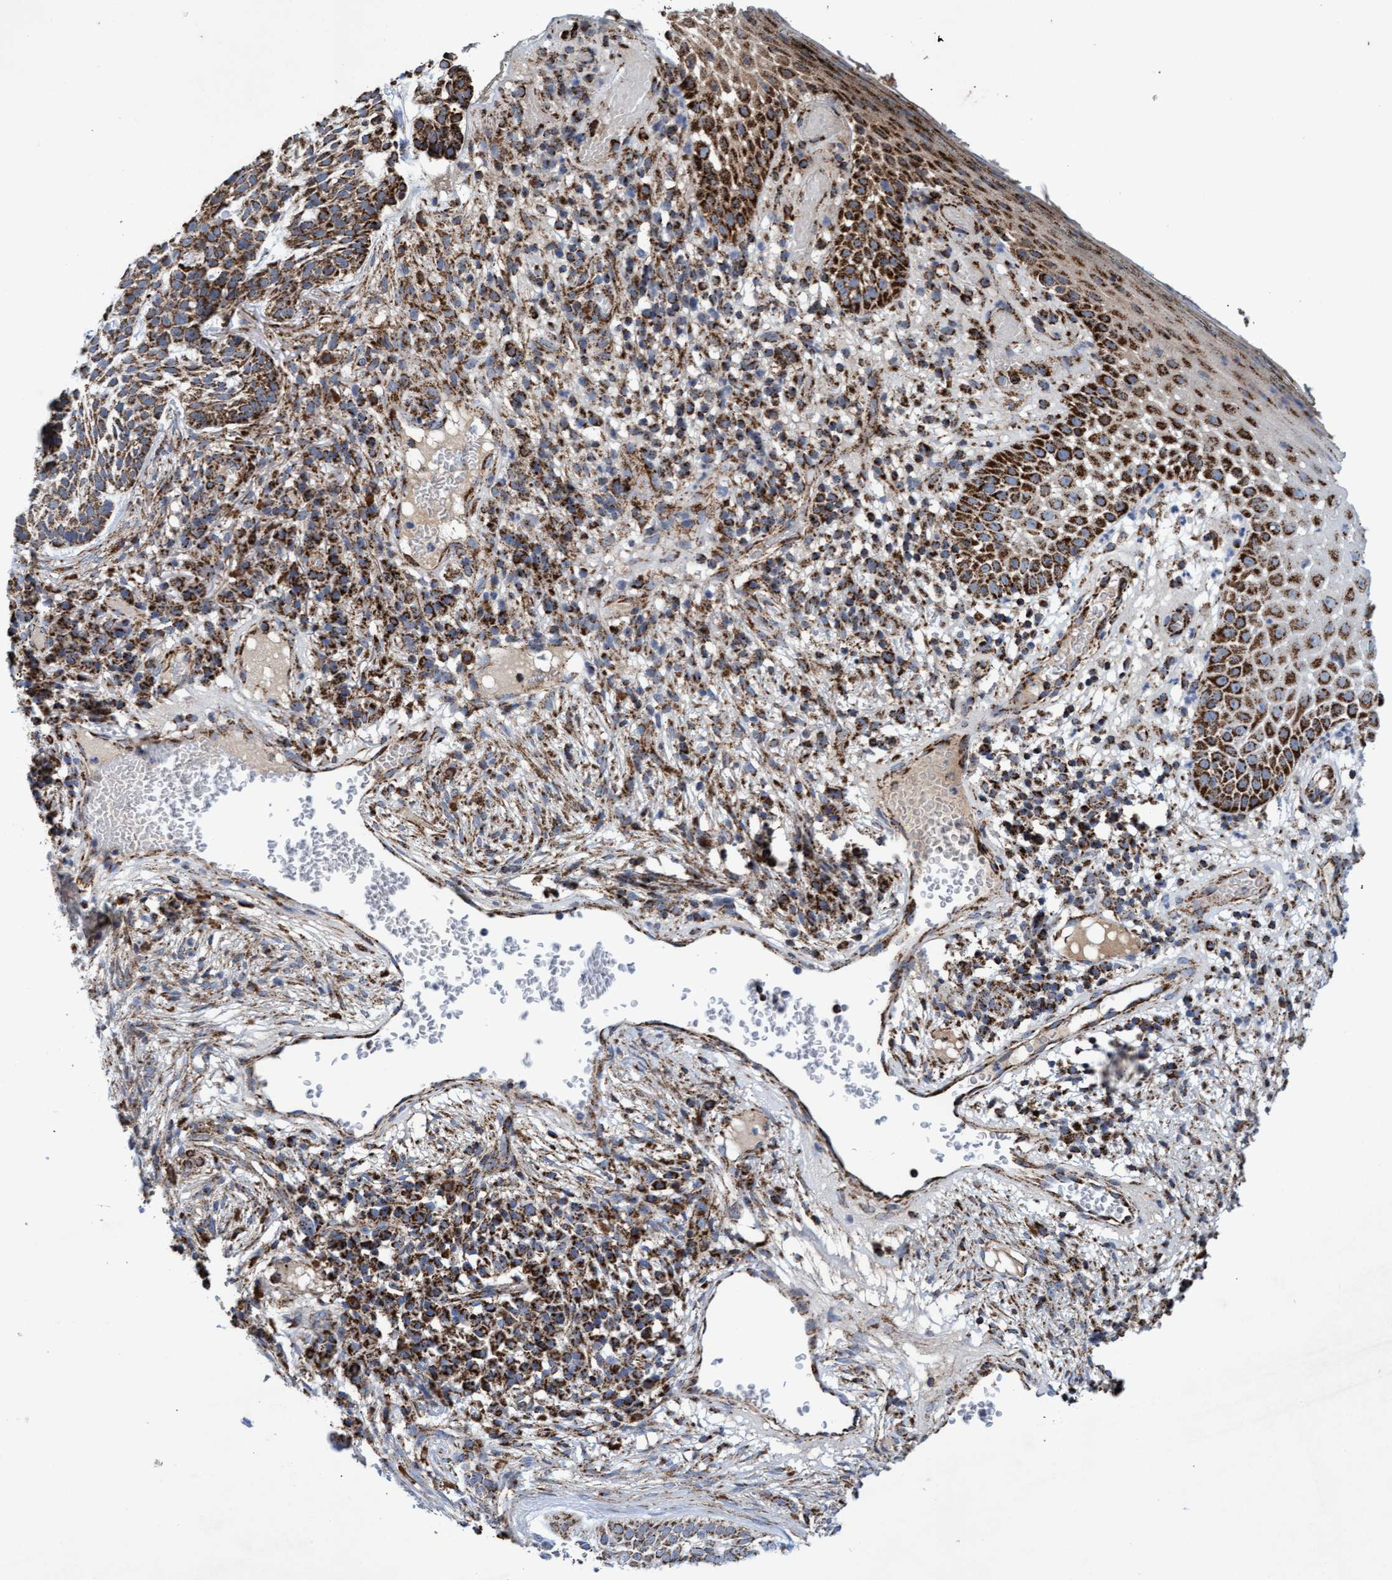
{"staining": {"intensity": "moderate", "quantity": ">75%", "location": "cytoplasmic/membranous"}, "tissue": "skin cancer", "cell_type": "Tumor cells", "image_type": "cancer", "snomed": [{"axis": "morphology", "description": "Basal cell carcinoma"}, {"axis": "topography", "description": "Skin"}], "caption": "Tumor cells demonstrate moderate cytoplasmic/membranous staining in about >75% of cells in basal cell carcinoma (skin).", "gene": "MRPL38", "patient": {"sex": "female", "age": 64}}